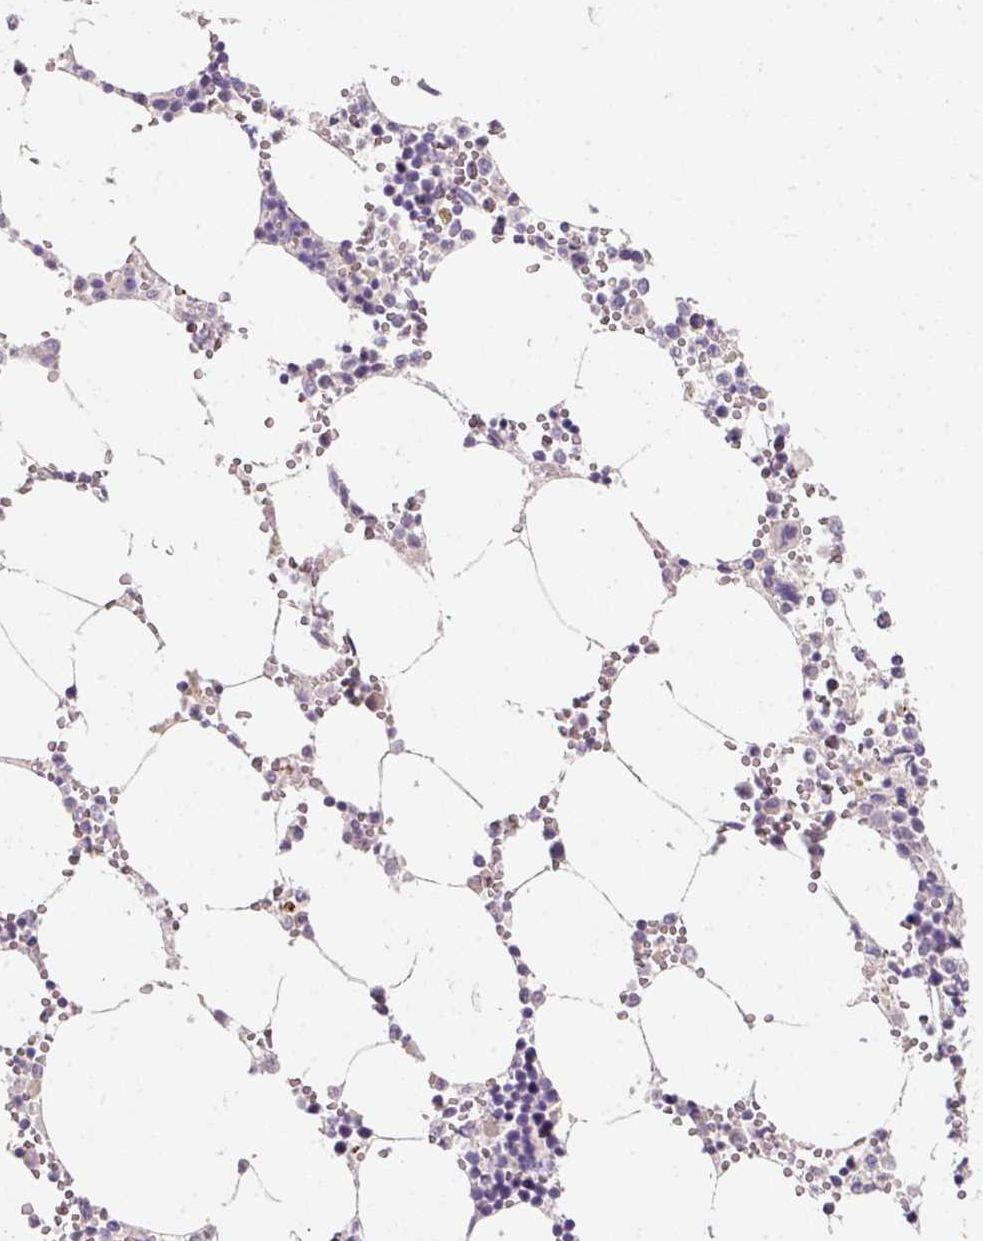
{"staining": {"intensity": "negative", "quantity": "none", "location": "none"}, "tissue": "bone marrow", "cell_type": "Hematopoietic cells", "image_type": "normal", "snomed": [{"axis": "morphology", "description": "Normal tissue, NOS"}, {"axis": "topography", "description": "Bone marrow"}], "caption": "This is an IHC image of unremarkable bone marrow. There is no positivity in hematopoietic cells.", "gene": "TMEM37", "patient": {"sex": "male", "age": 54}}